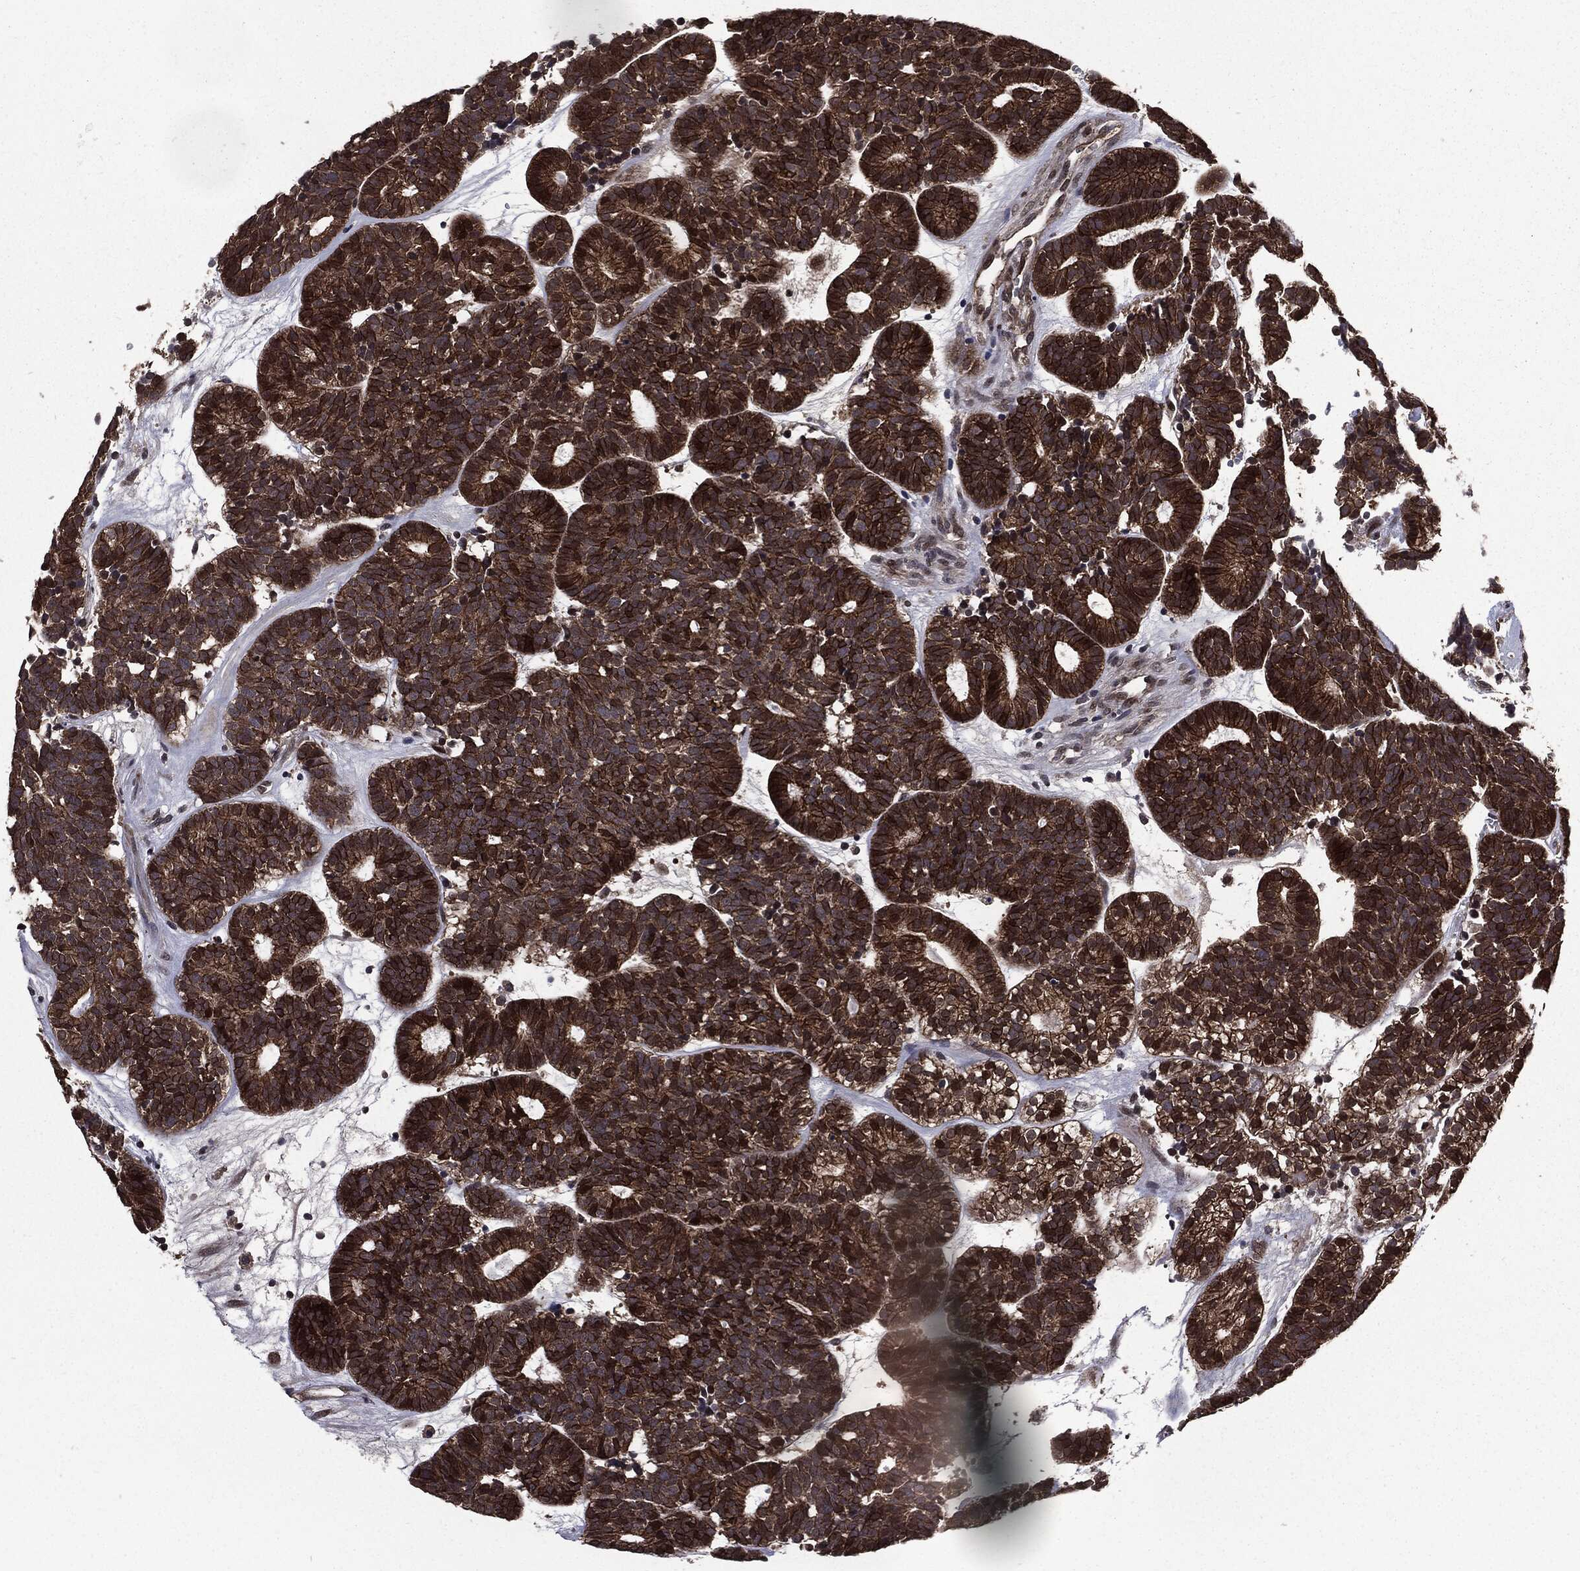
{"staining": {"intensity": "moderate", "quantity": ">75%", "location": "cytoplasmic/membranous"}, "tissue": "head and neck cancer", "cell_type": "Tumor cells", "image_type": "cancer", "snomed": [{"axis": "morphology", "description": "Adenocarcinoma, NOS"}, {"axis": "topography", "description": "Head-Neck"}], "caption": "Adenocarcinoma (head and neck) was stained to show a protein in brown. There is medium levels of moderate cytoplasmic/membranous expression in about >75% of tumor cells. The staining is performed using DAB brown chromogen to label protein expression. The nuclei are counter-stained blue using hematoxylin.", "gene": "PTPA", "patient": {"sex": "female", "age": 81}}